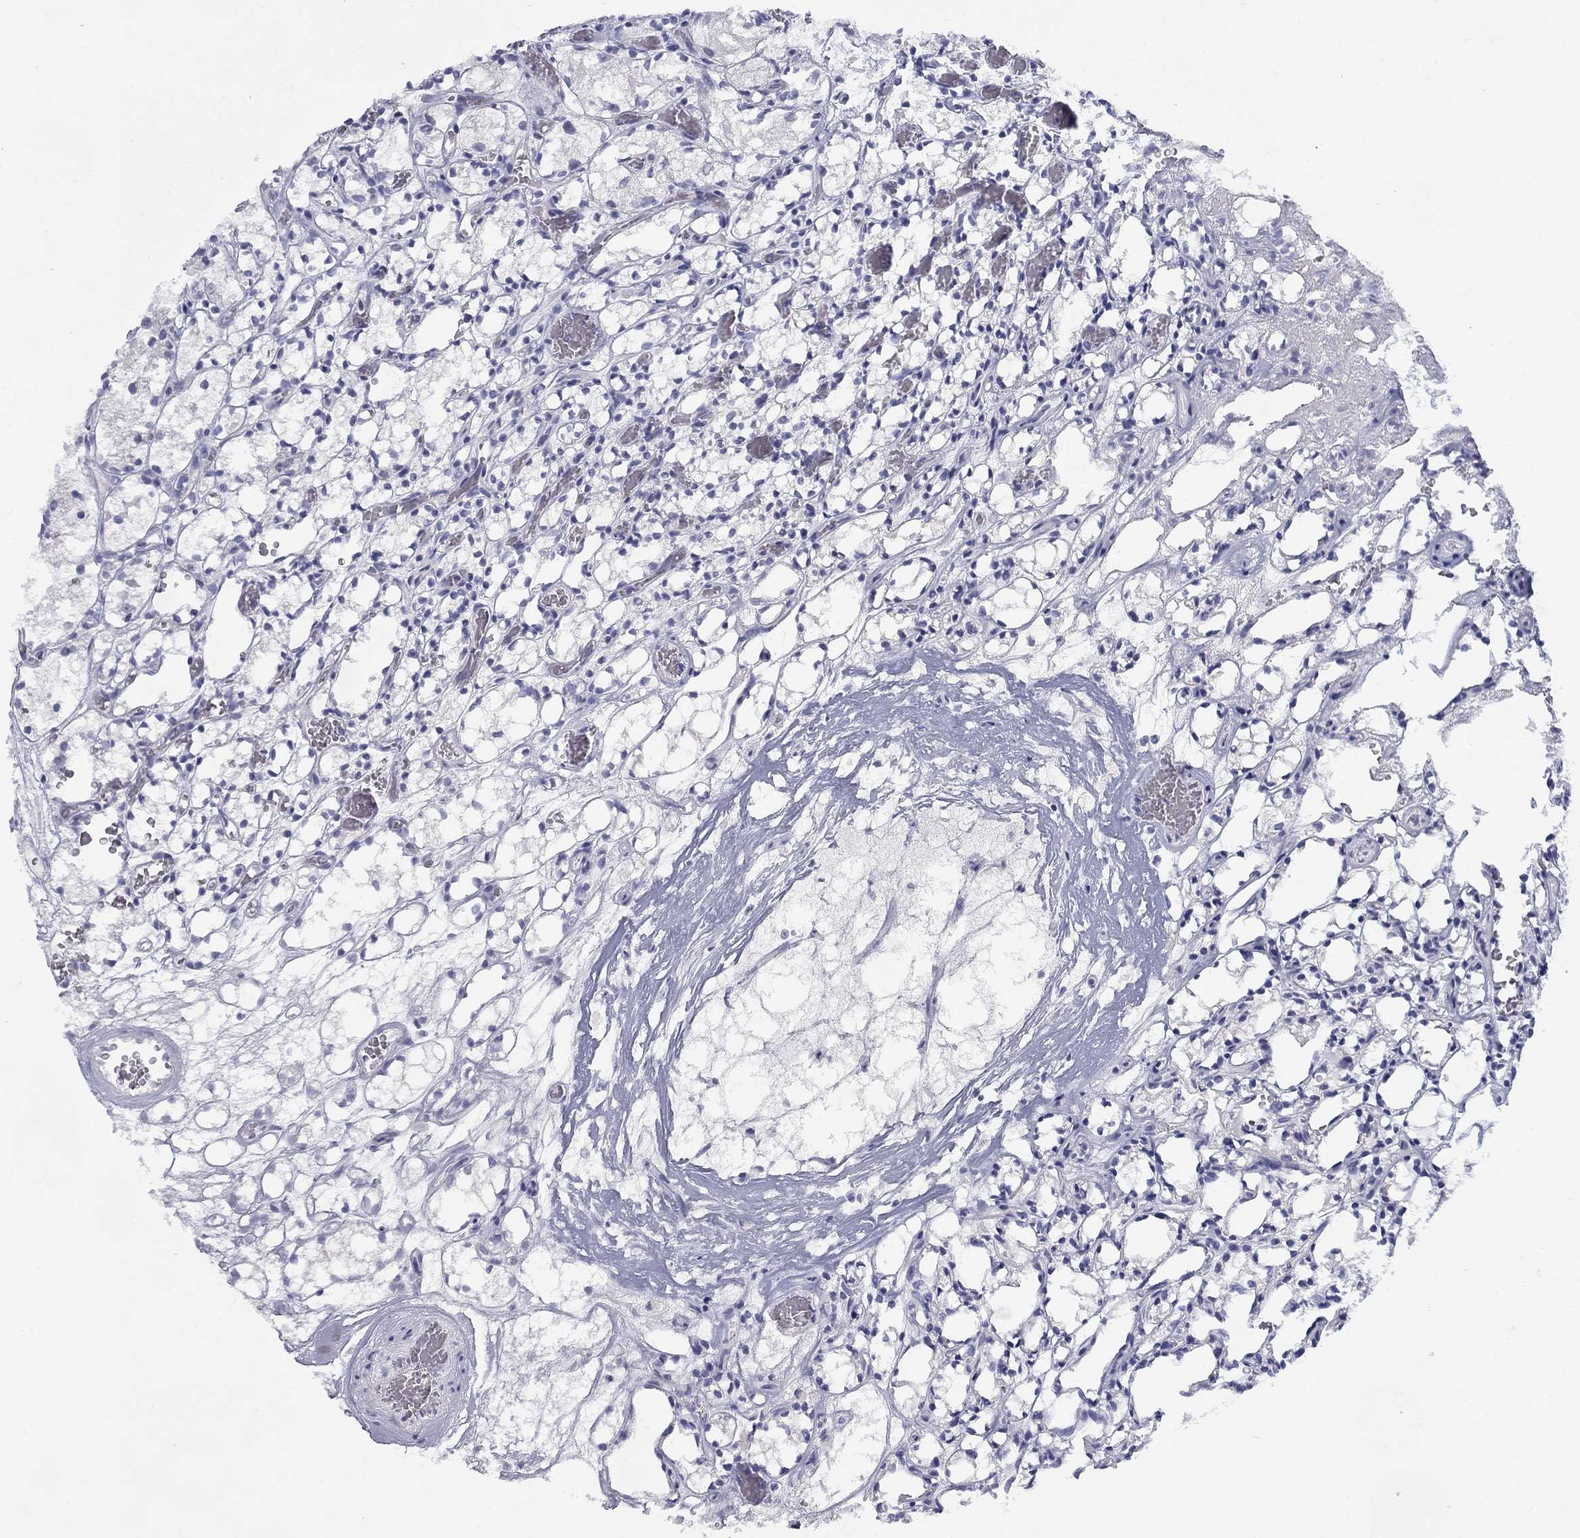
{"staining": {"intensity": "negative", "quantity": "none", "location": "none"}, "tissue": "renal cancer", "cell_type": "Tumor cells", "image_type": "cancer", "snomed": [{"axis": "morphology", "description": "Adenocarcinoma, NOS"}, {"axis": "topography", "description": "Kidney"}], "caption": "DAB (3,3'-diaminobenzidine) immunohistochemical staining of human renal cancer exhibits no significant positivity in tumor cells.", "gene": "CACNA1A", "patient": {"sex": "female", "age": 69}}